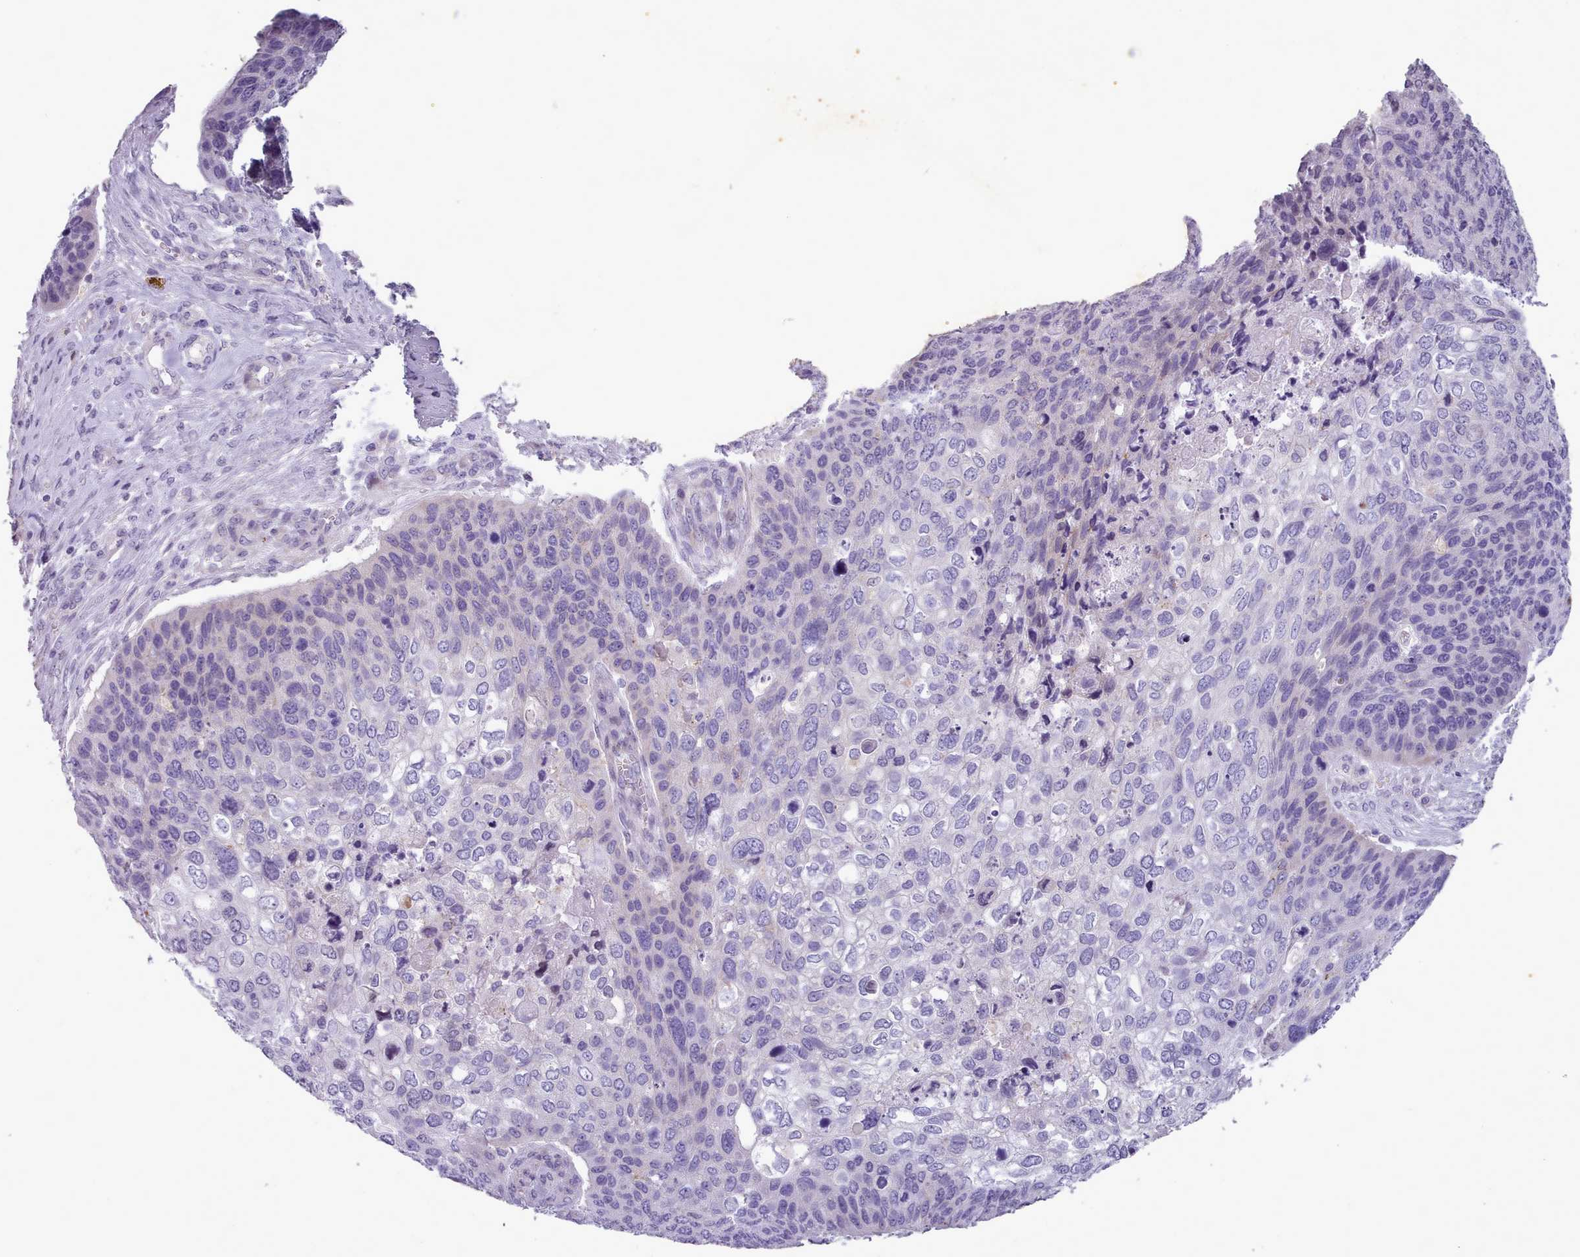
{"staining": {"intensity": "negative", "quantity": "none", "location": "none"}, "tissue": "skin cancer", "cell_type": "Tumor cells", "image_type": "cancer", "snomed": [{"axis": "morphology", "description": "Basal cell carcinoma"}, {"axis": "topography", "description": "Skin"}], "caption": "There is no significant staining in tumor cells of skin cancer (basal cell carcinoma).", "gene": "KCNT2", "patient": {"sex": "female", "age": 74}}